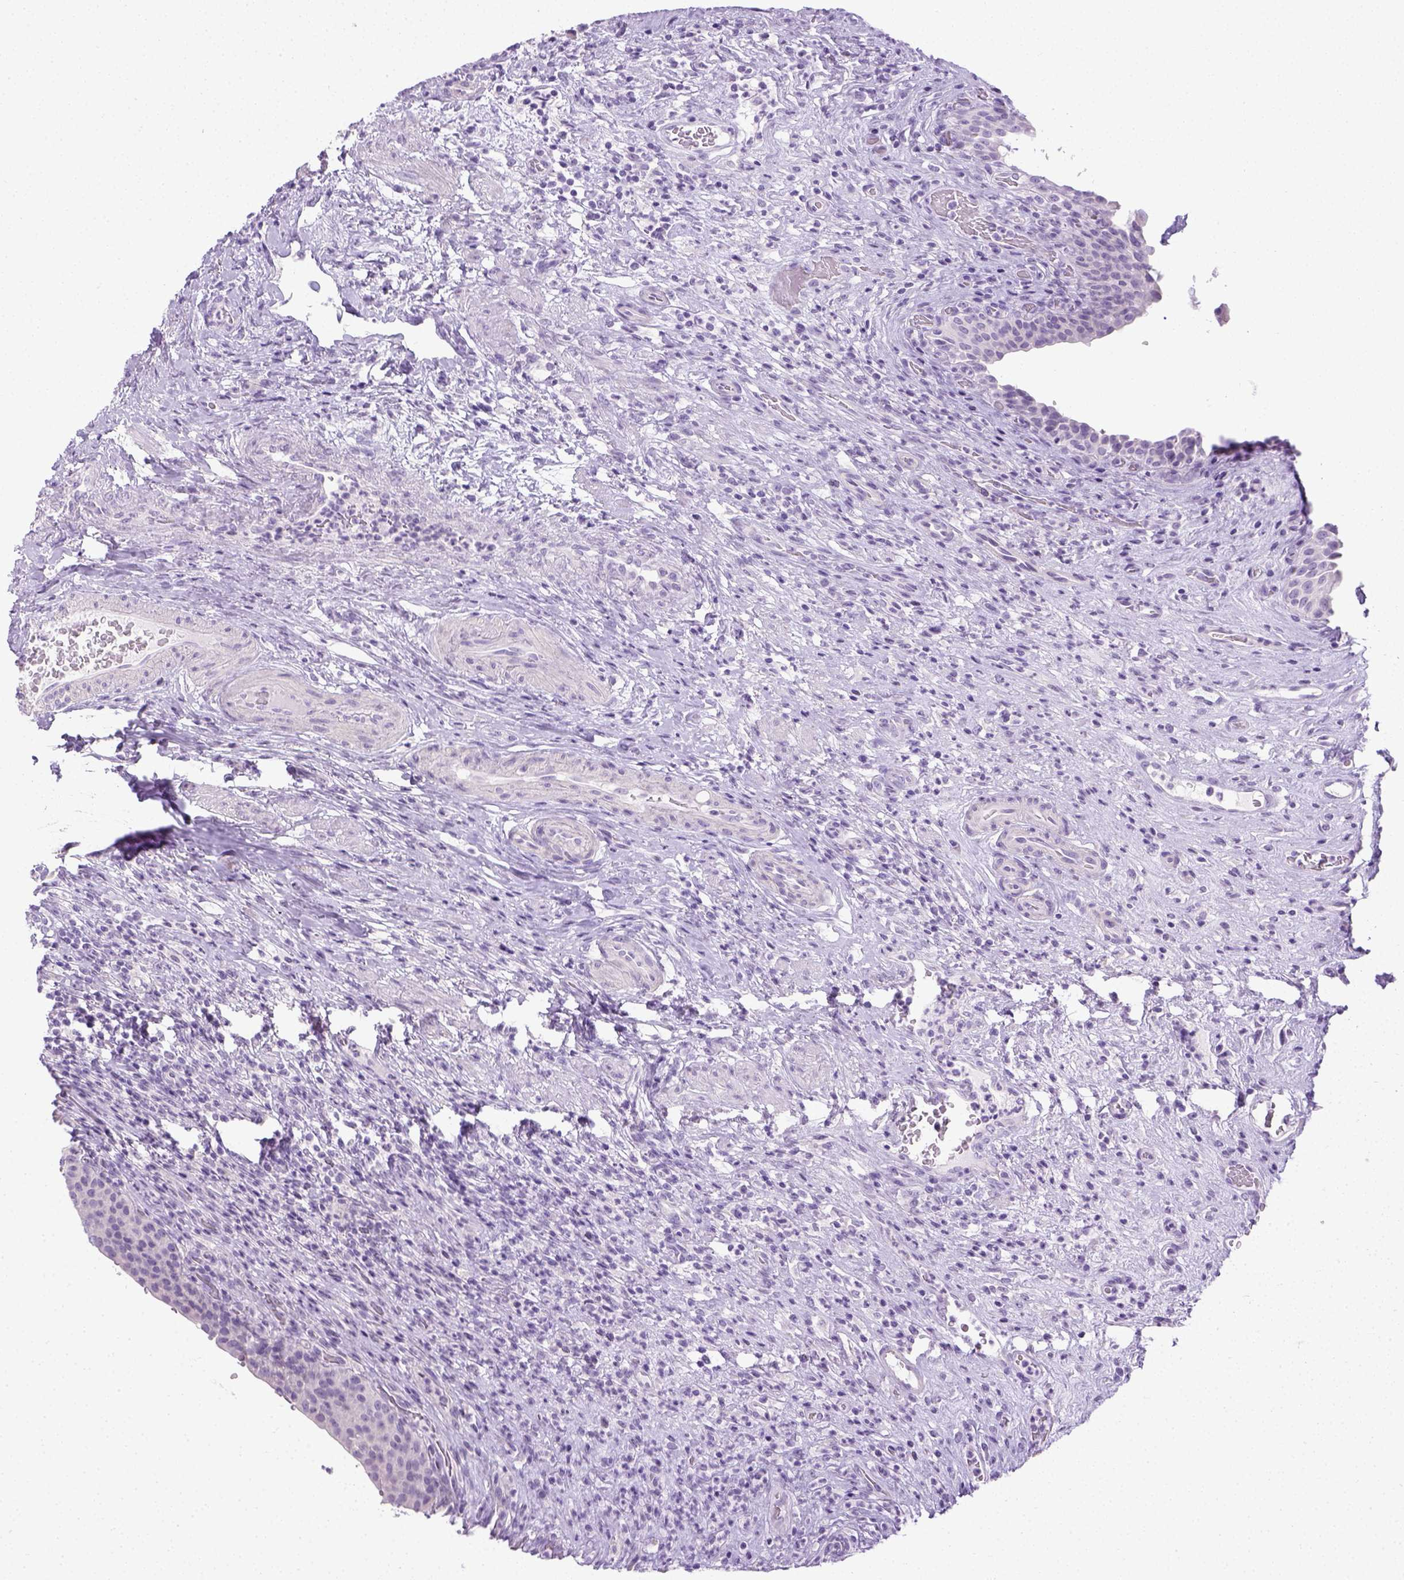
{"staining": {"intensity": "negative", "quantity": "none", "location": "none"}, "tissue": "urinary bladder", "cell_type": "Urothelial cells", "image_type": "normal", "snomed": [{"axis": "morphology", "description": "Normal tissue, NOS"}, {"axis": "topography", "description": "Urinary bladder"}, {"axis": "topography", "description": "Peripheral nerve tissue"}], "caption": "The image shows no significant staining in urothelial cells of urinary bladder. (Stains: DAB (3,3'-diaminobenzidine) immunohistochemistry with hematoxylin counter stain, Microscopy: brightfield microscopy at high magnification).", "gene": "LGSN", "patient": {"sex": "male", "age": 66}}